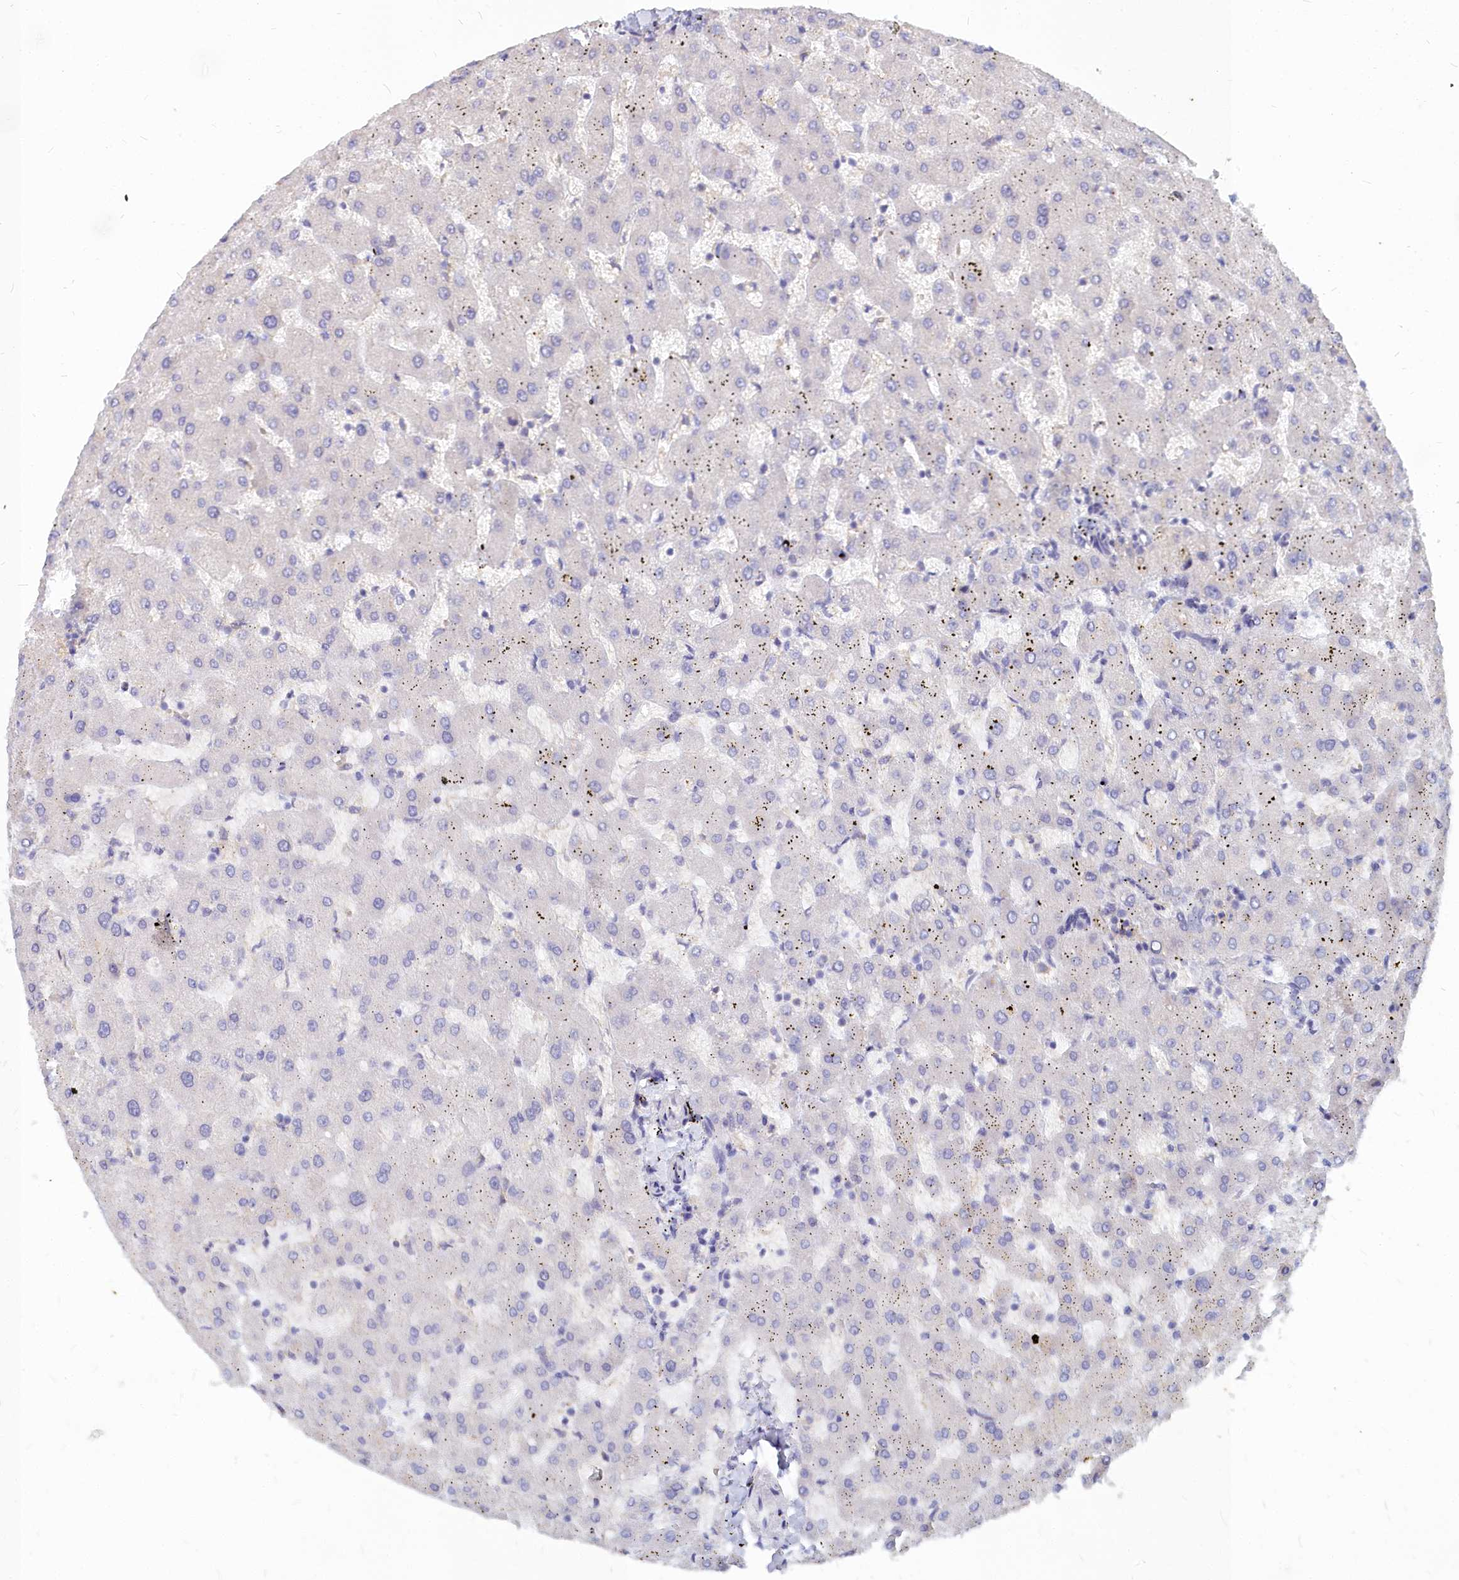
{"staining": {"intensity": "negative", "quantity": "none", "location": "none"}, "tissue": "liver", "cell_type": "Cholangiocytes", "image_type": "normal", "snomed": [{"axis": "morphology", "description": "Normal tissue, NOS"}, {"axis": "topography", "description": "Liver"}], "caption": "A high-resolution image shows immunohistochemistry (IHC) staining of unremarkable liver, which exhibits no significant expression in cholangiocytes.", "gene": "NOXA1", "patient": {"sex": "female", "age": 63}}